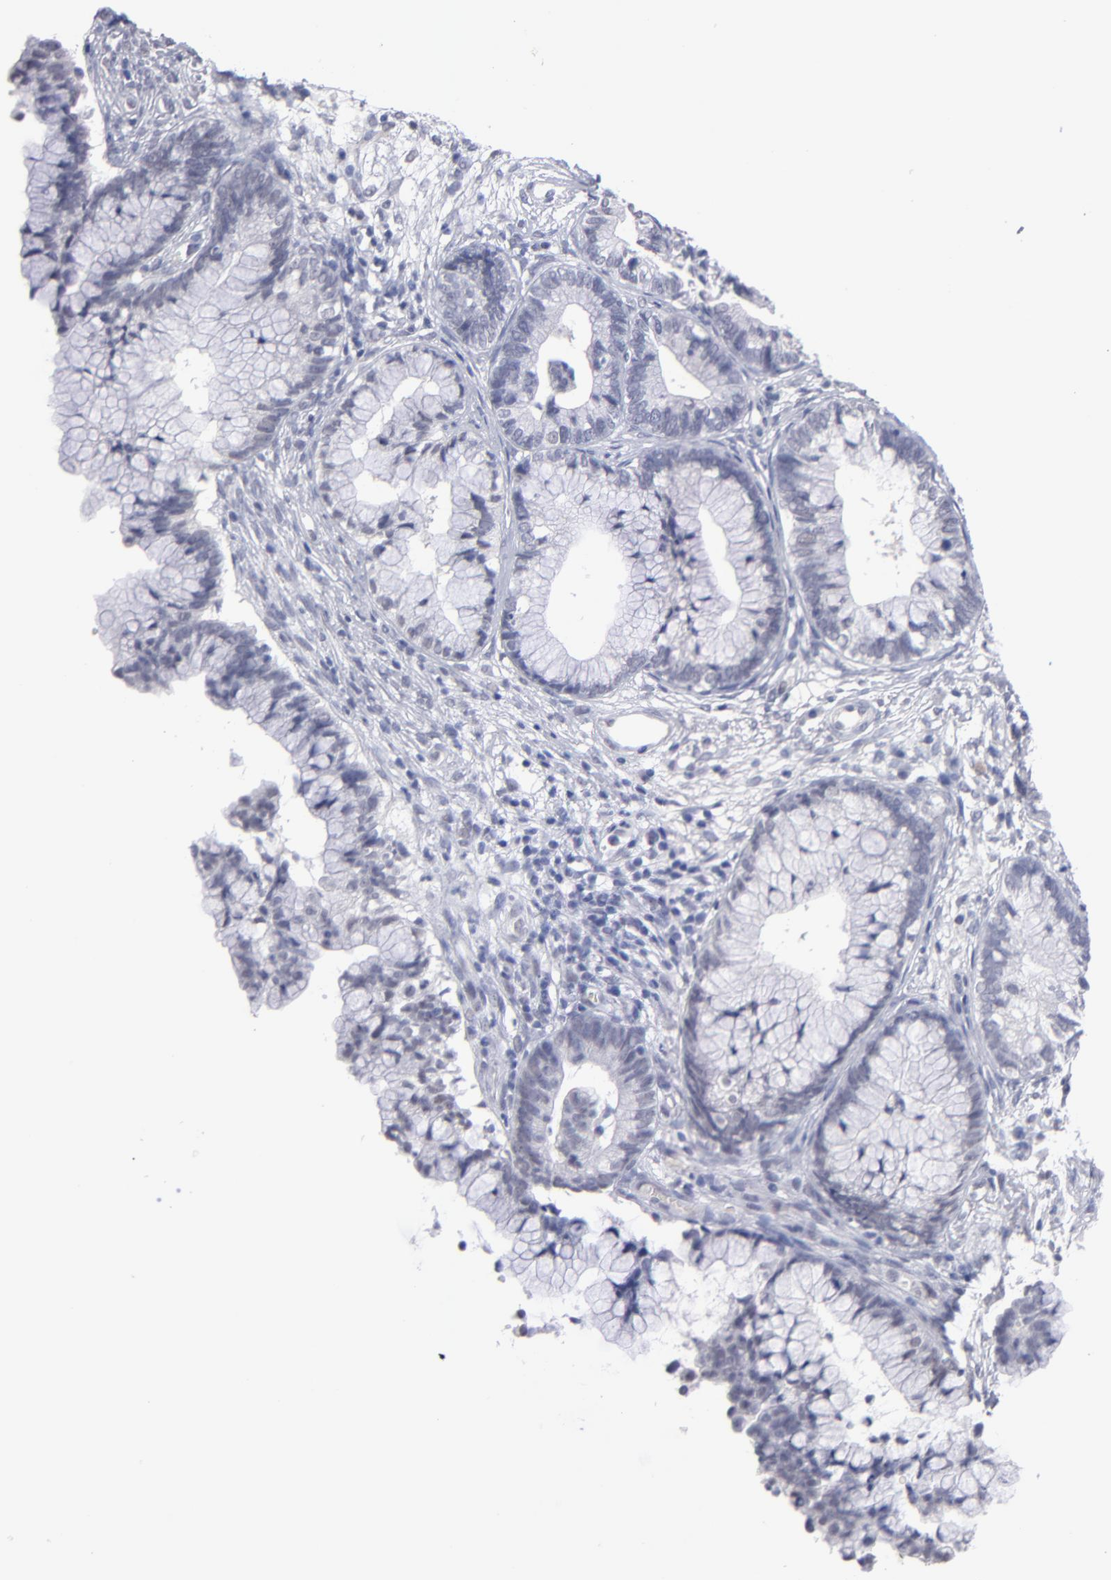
{"staining": {"intensity": "weak", "quantity": "<25%", "location": "nuclear"}, "tissue": "cervical cancer", "cell_type": "Tumor cells", "image_type": "cancer", "snomed": [{"axis": "morphology", "description": "Adenocarcinoma, NOS"}, {"axis": "topography", "description": "Cervix"}], "caption": "DAB immunohistochemical staining of human cervical cancer displays no significant expression in tumor cells.", "gene": "TEX11", "patient": {"sex": "female", "age": 44}}